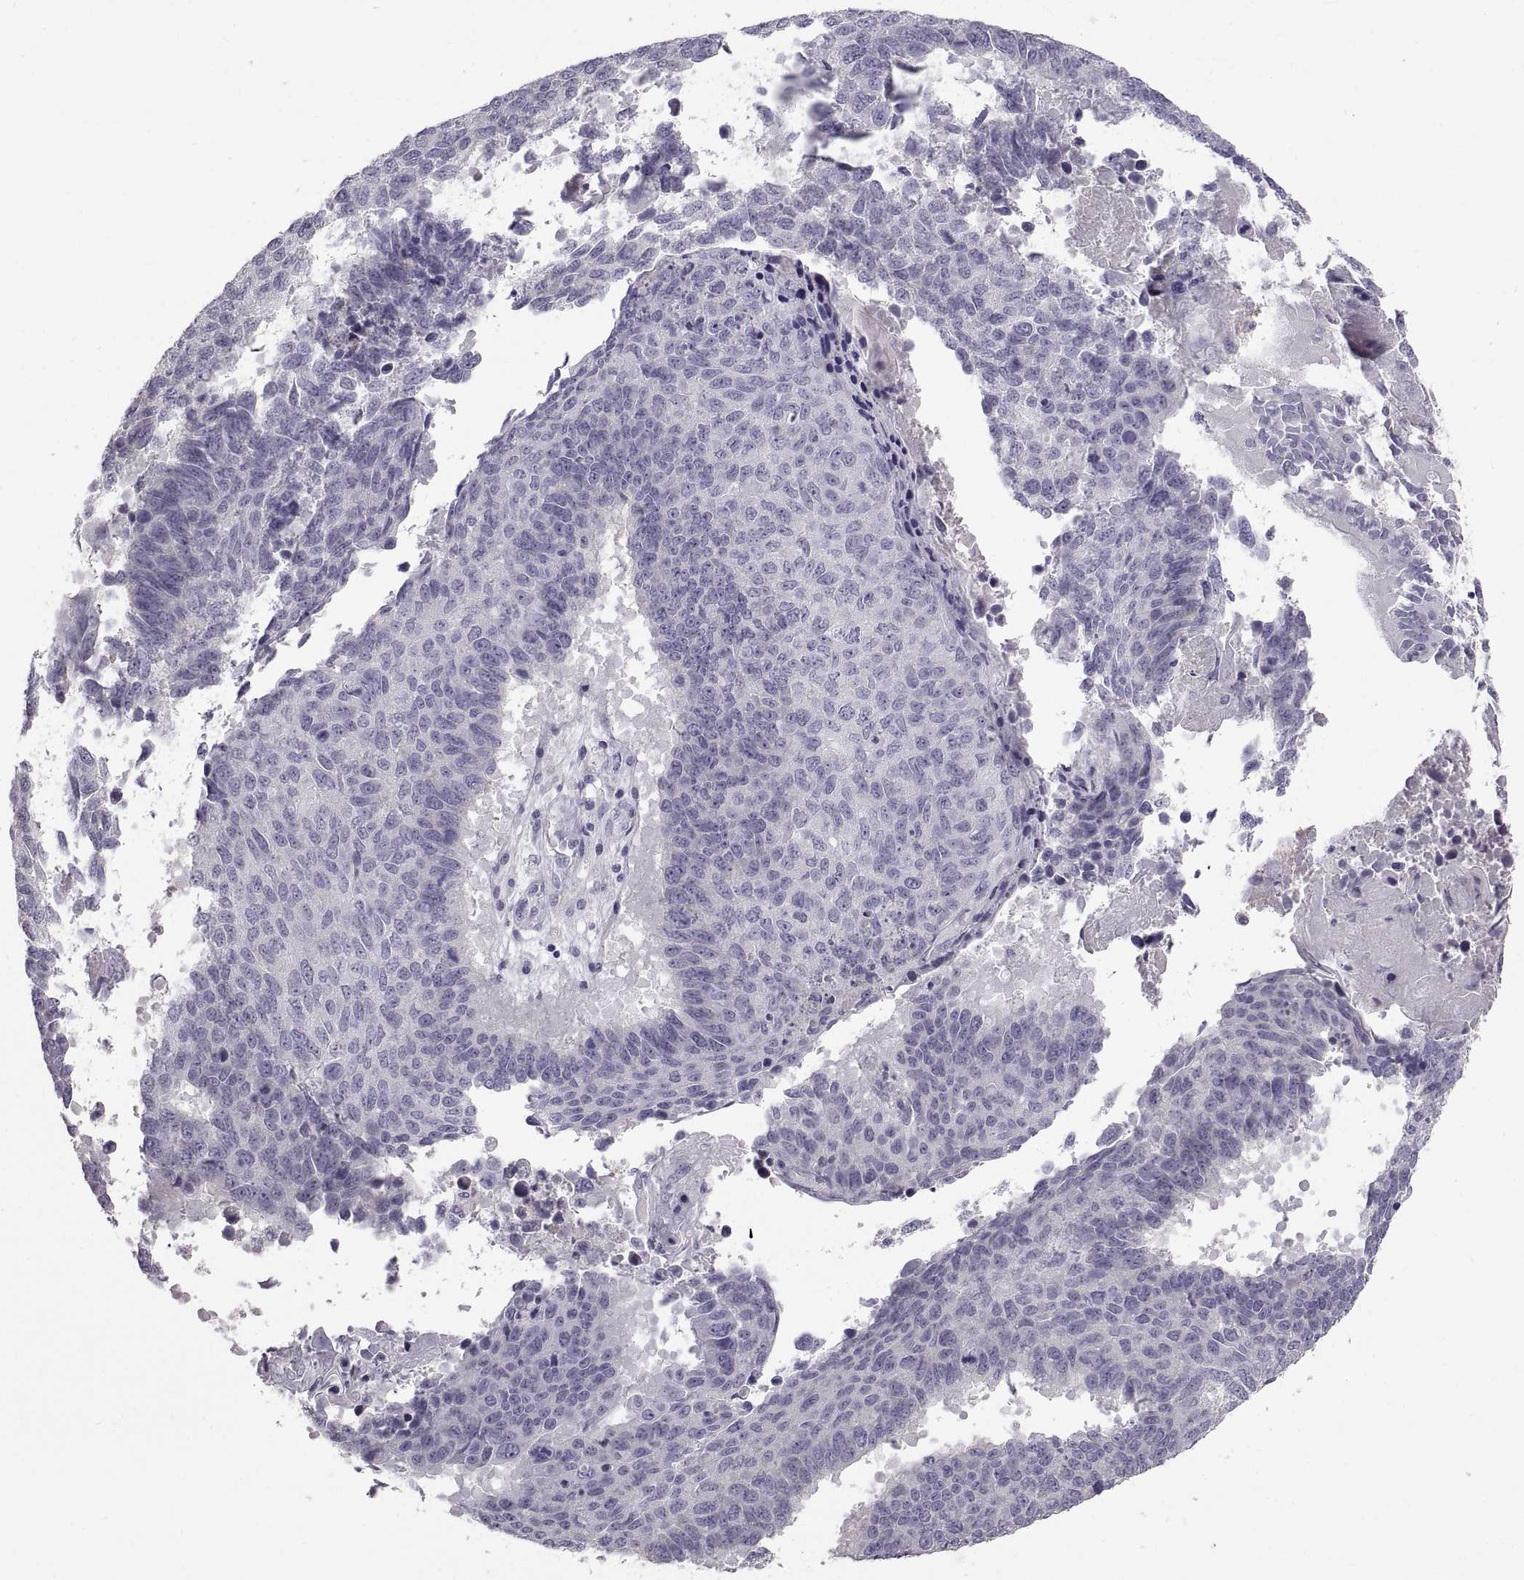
{"staining": {"intensity": "negative", "quantity": "none", "location": "none"}, "tissue": "lung cancer", "cell_type": "Tumor cells", "image_type": "cancer", "snomed": [{"axis": "morphology", "description": "Squamous cell carcinoma, NOS"}, {"axis": "topography", "description": "Lung"}], "caption": "Lung squamous cell carcinoma stained for a protein using immunohistochemistry (IHC) demonstrates no staining tumor cells.", "gene": "SPACDR", "patient": {"sex": "male", "age": 73}}